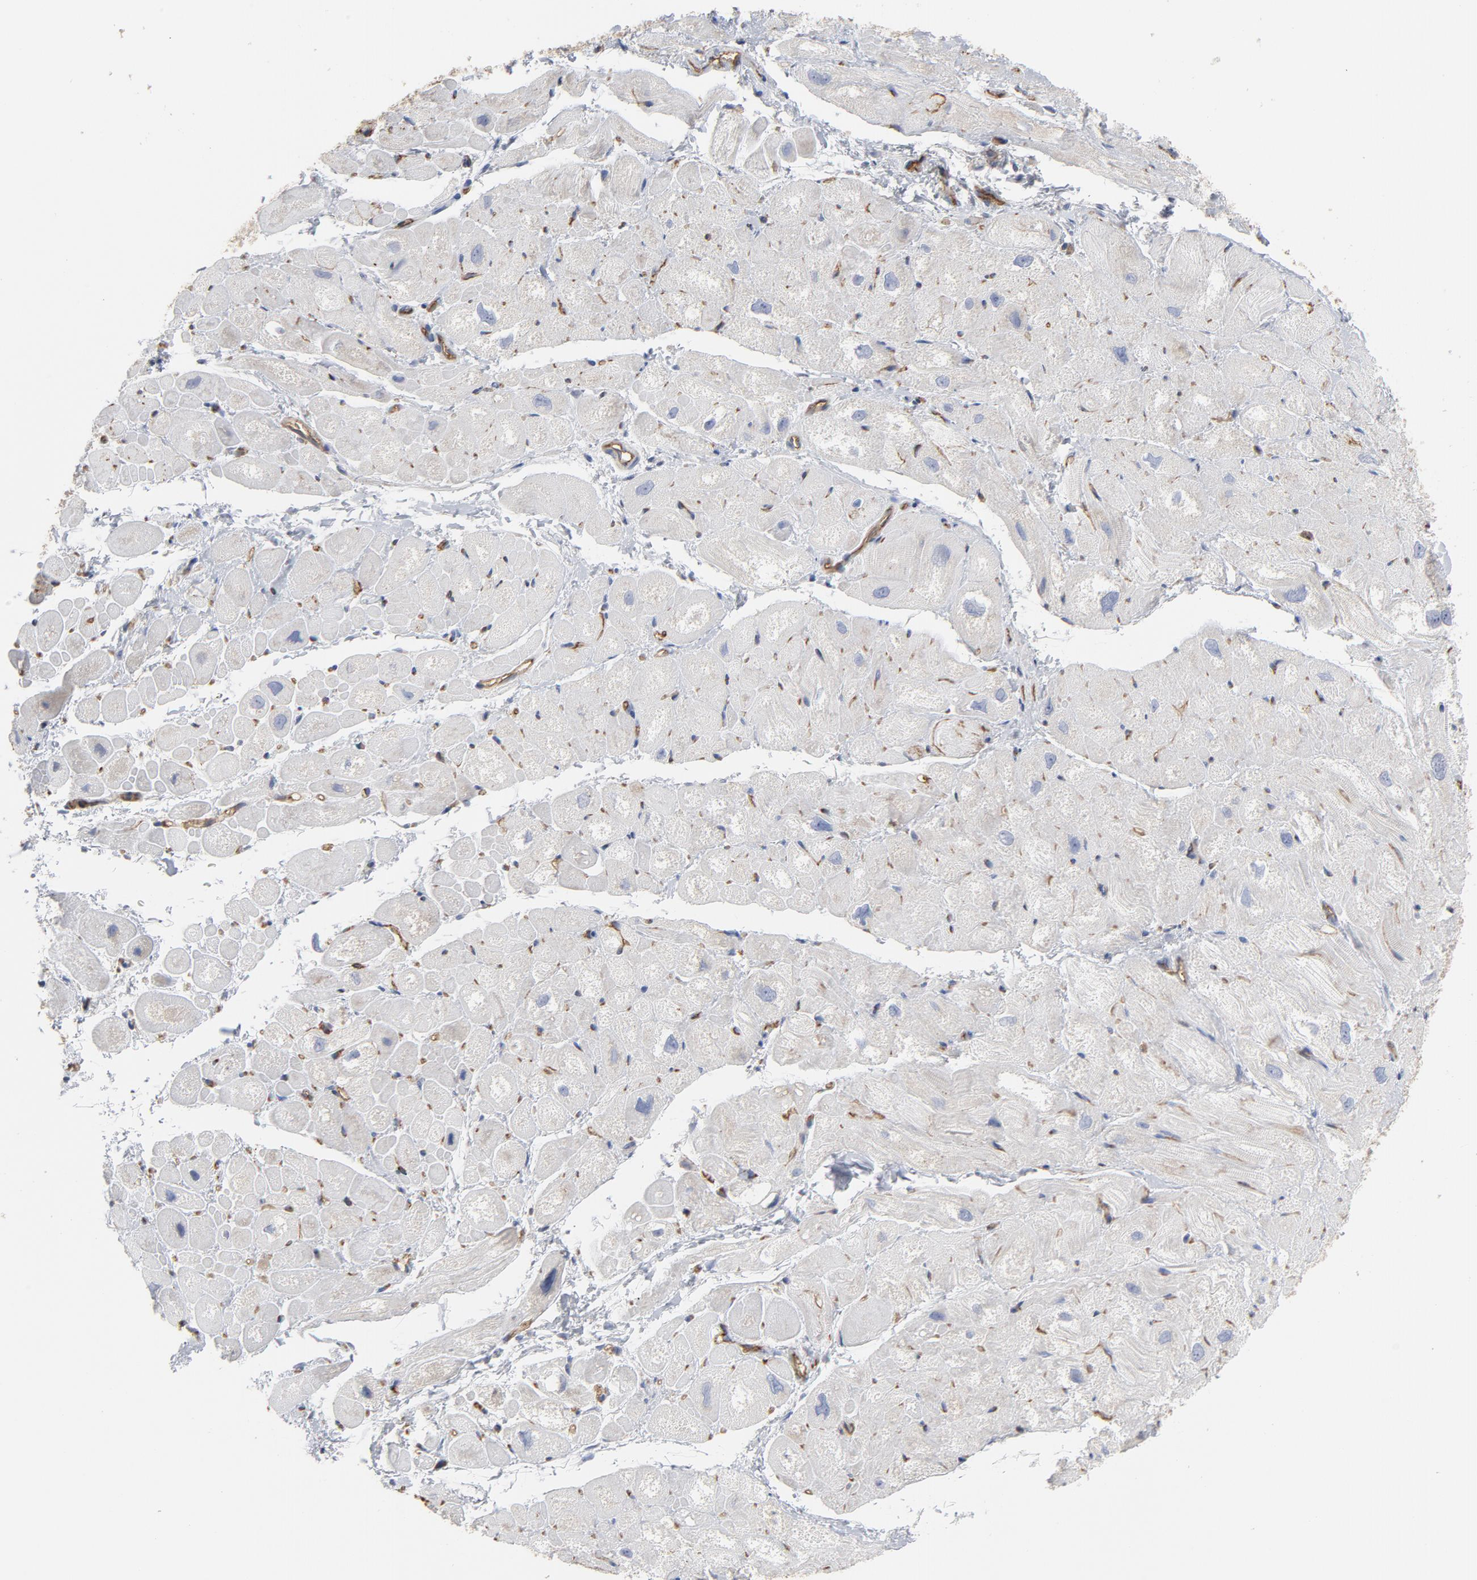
{"staining": {"intensity": "negative", "quantity": "none", "location": "none"}, "tissue": "heart muscle", "cell_type": "Cardiomyocytes", "image_type": "normal", "snomed": [{"axis": "morphology", "description": "Normal tissue, NOS"}, {"axis": "topography", "description": "Heart"}], "caption": "Cardiomyocytes show no significant expression in benign heart muscle. Brightfield microscopy of immunohistochemistry stained with DAB (3,3'-diaminobenzidine) (brown) and hematoxylin (blue), captured at high magnification.", "gene": "OXA1L", "patient": {"sex": "male", "age": 49}}